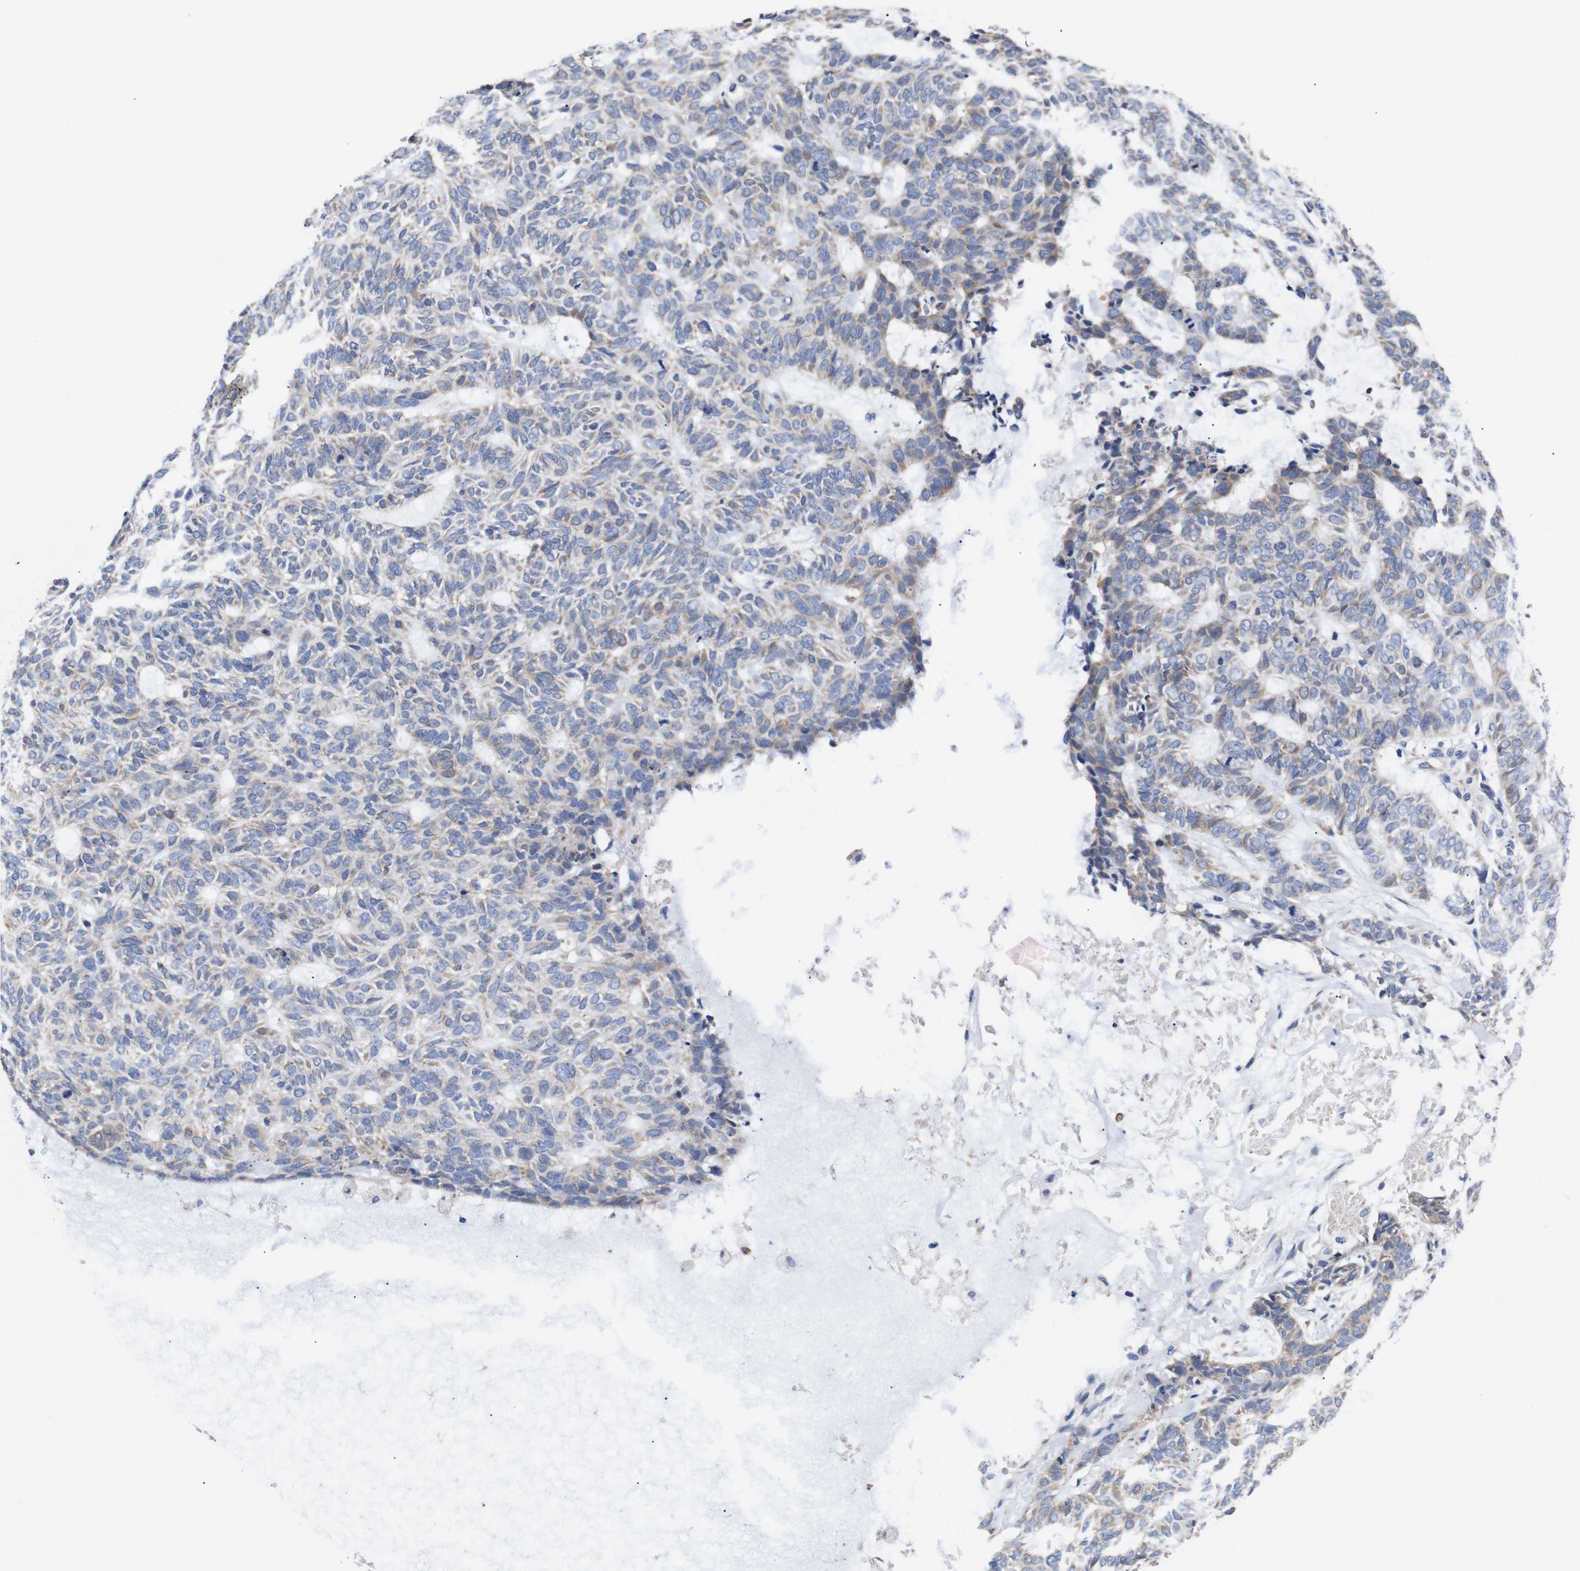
{"staining": {"intensity": "weak", "quantity": "25%-75%", "location": "cytoplasmic/membranous"}, "tissue": "skin cancer", "cell_type": "Tumor cells", "image_type": "cancer", "snomed": [{"axis": "morphology", "description": "Basal cell carcinoma"}, {"axis": "topography", "description": "Skin"}], "caption": "Skin cancer tissue exhibits weak cytoplasmic/membranous positivity in about 25%-75% of tumor cells", "gene": "OPN3", "patient": {"sex": "male", "age": 87}}